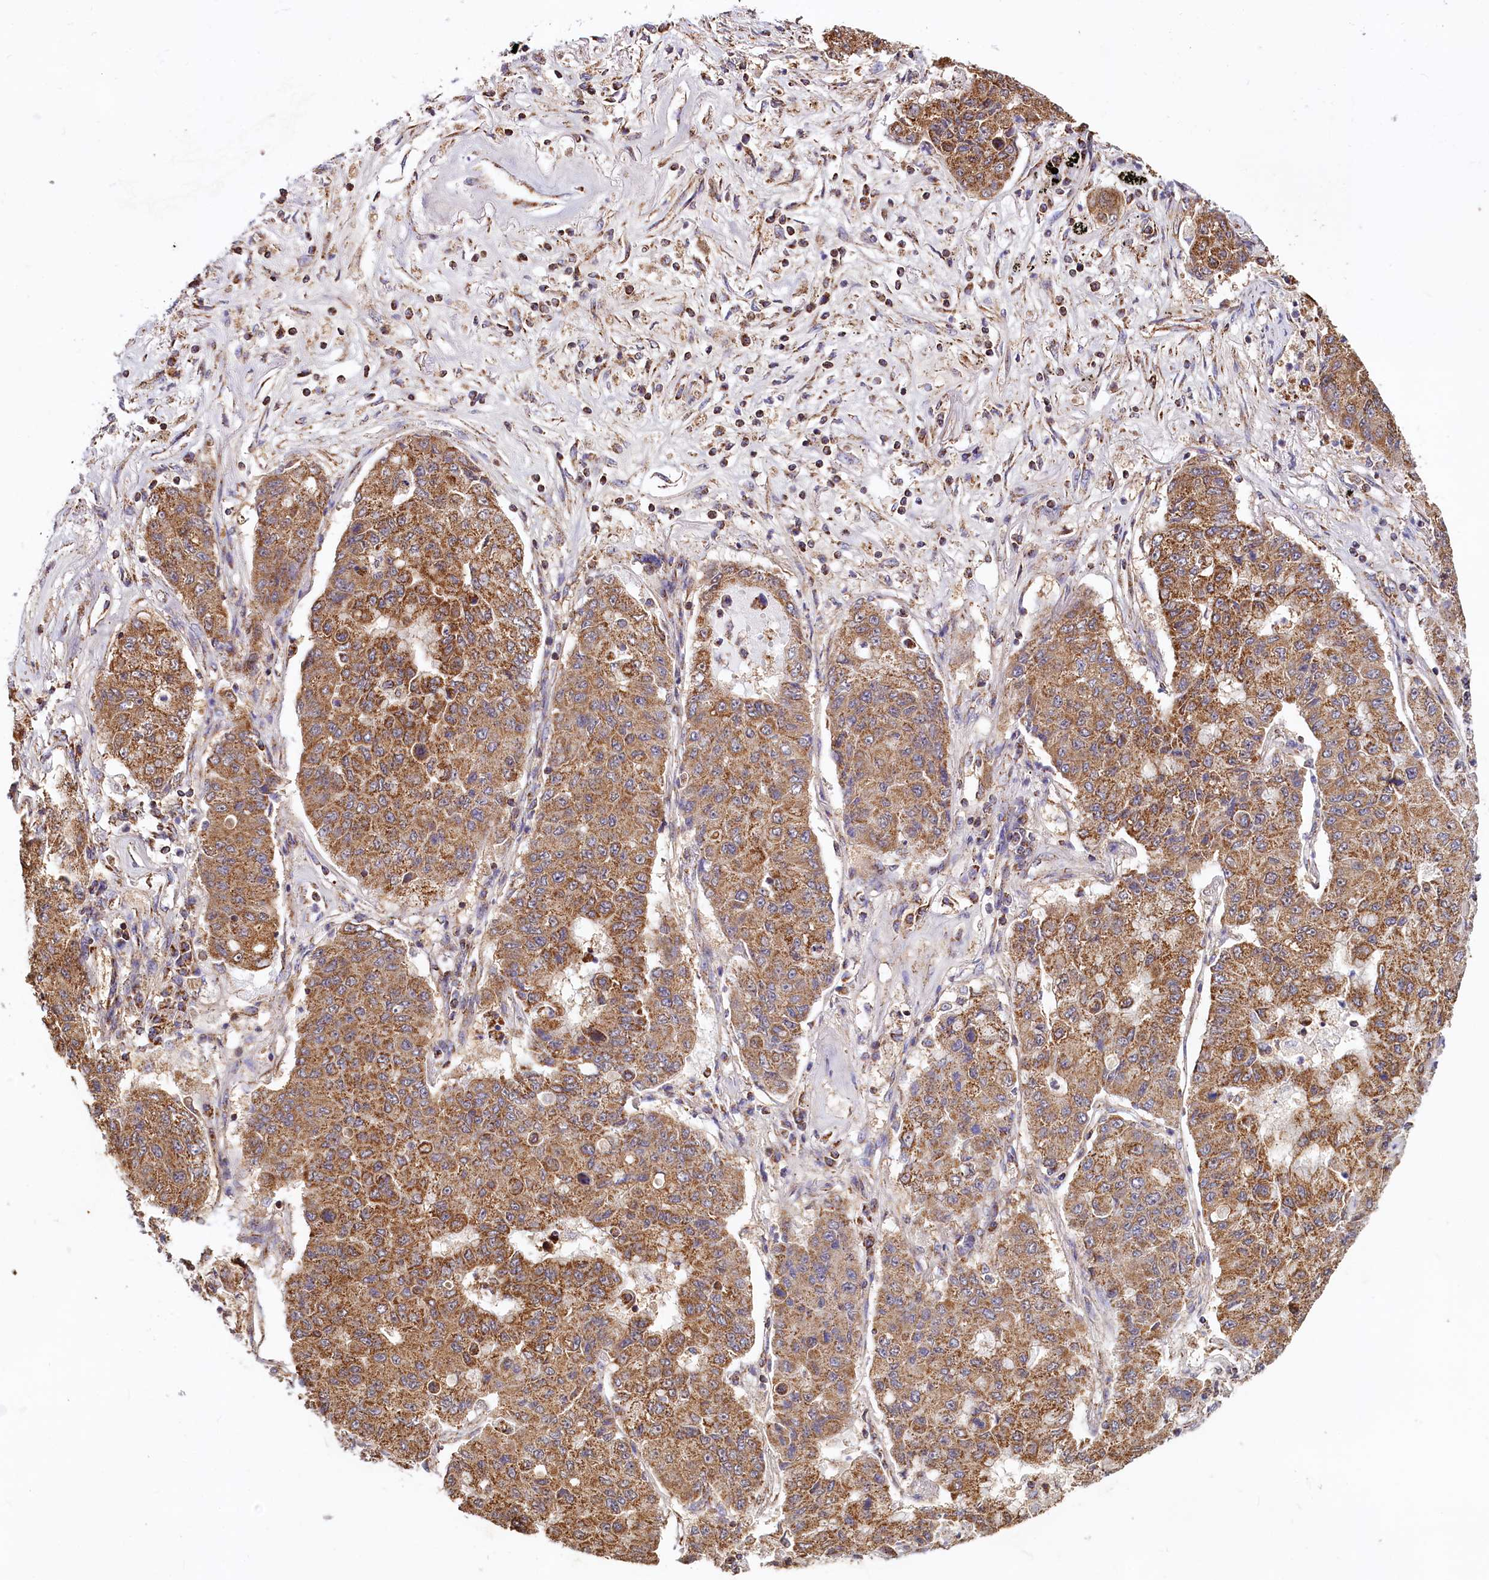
{"staining": {"intensity": "moderate", "quantity": ">75%", "location": "cytoplasmic/membranous"}, "tissue": "lung cancer", "cell_type": "Tumor cells", "image_type": "cancer", "snomed": [{"axis": "morphology", "description": "Squamous cell carcinoma, NOS"}, {"axis": "topography", "description": "Lung"}], "caption": "The histopathology image reveals staining of squamous cell carcinoma (lung), revealing moderate cytoplasmic/membranous protein expression (brown color) within tumor cells.", "gene": "NUDT15", "patient": {"sex": "male", "age": 74}}